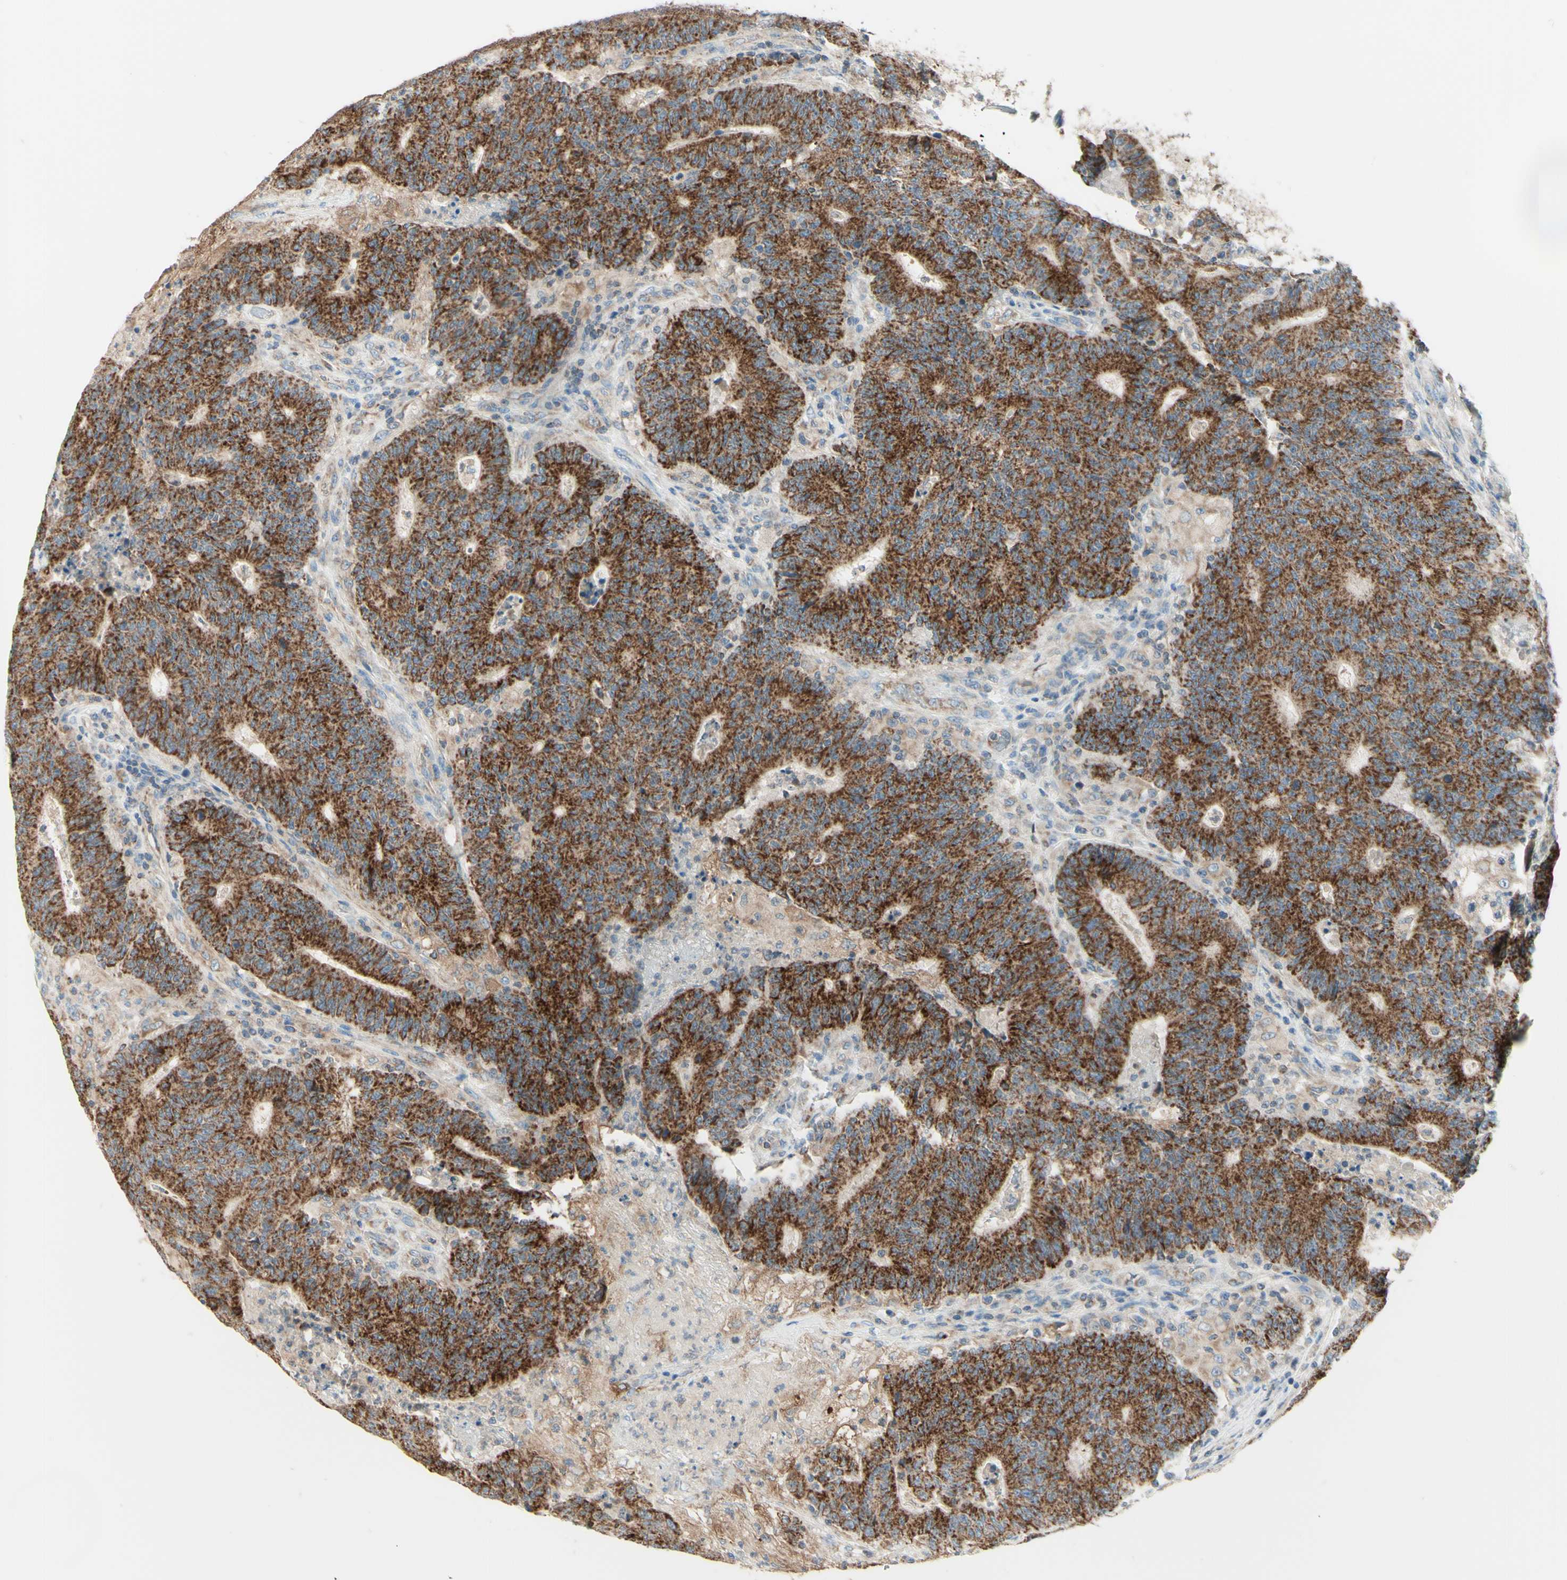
{"staining": {"intensity": "strong", "quantity": ">75%", "location": "cytoplasmic/membranous"}, "tissue": "colorectal cancer", "cell_type": "Tumor cells", "image_type": "cancer", "snomed": [{"axis": "morphology", "description": "Normal tissue, NOS"}, {"axis": "morphology", "description": "Adenocarcinoma, NOS"}, {"axis": "topography", "description": "Colon"}], "caption": "Tumor cells display high levels of strong cytoplasmic/membranous positivity in approximately >75% of cells in human colorectal adenocarcinoma.", "gene": "ARMC10", "patient": {"sex": "female", "age": 75}}